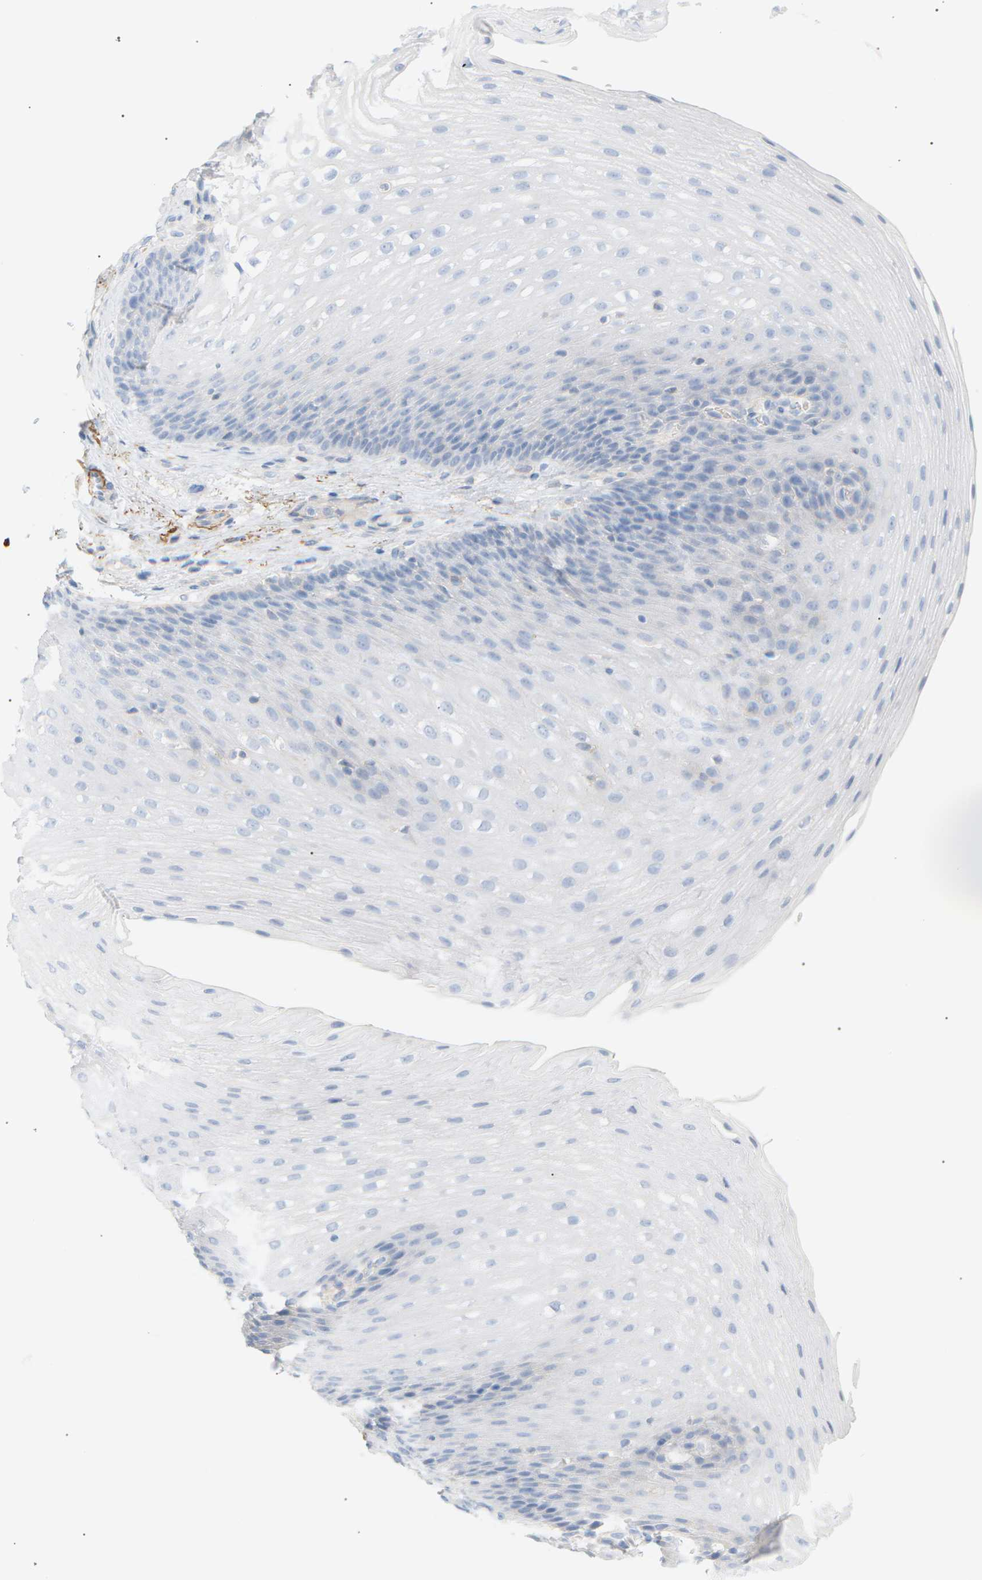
{"staining": {"intensity": "negative", "quantity": "none", "location": "none"}, "tissue": "esophagus", "cell_type": "Squamous epithelial cells", "image_type": "normal", "snomed": [{"axis": "morphology", "description": "Normal tissue, NOS"}, {"axis": "topography", "description": "Esophagus"}], "caption": "Esophagus stained for a protein using IHC exhibits no positivity squamous epithelial cells.", "gene": "CLU", "patient": {"sex": "male", "age": 48}}